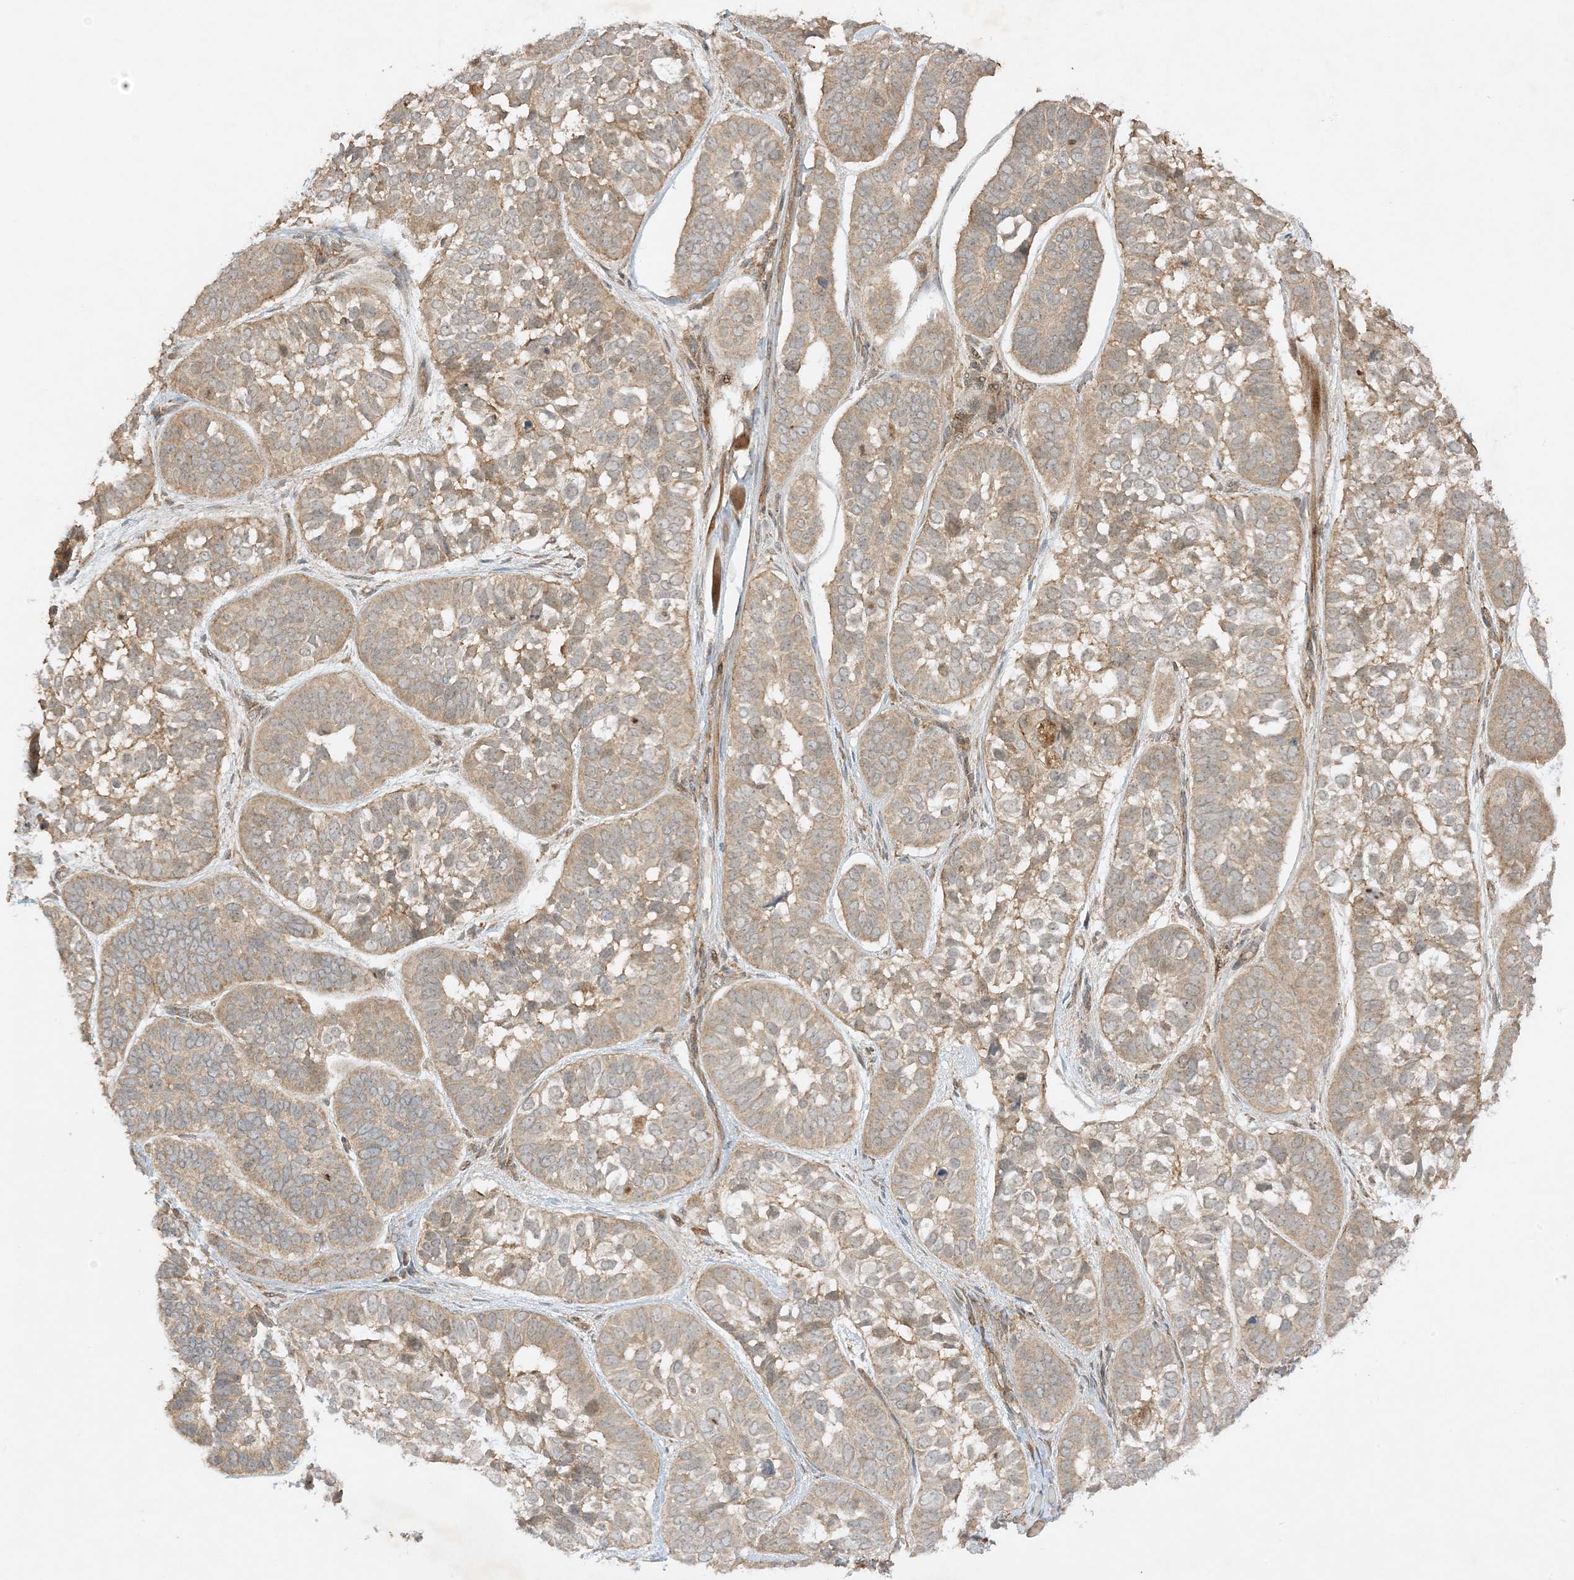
{"staining": {"intensity": "weak", "quantity": "25%-75%", "location": "cytoplasmic/membranous"}, "tissue": "skin cancer", "cell_type": "Tumor cells", "image_type": "cancer", "snomed": [{"axis": "morphology", "description": "Basal cell carcinoma"}, {"axis": "topography", "description": "Skin"}], "caption": "Basal cell carcinoma (skin) was stained to show a protein in brown. There is low levels of weak cytoplasmic/membranous expression in approximately 25%-75% of tumor cells.", "gene": "XRN1", "patient": {"sex": "male", "age": 62}}